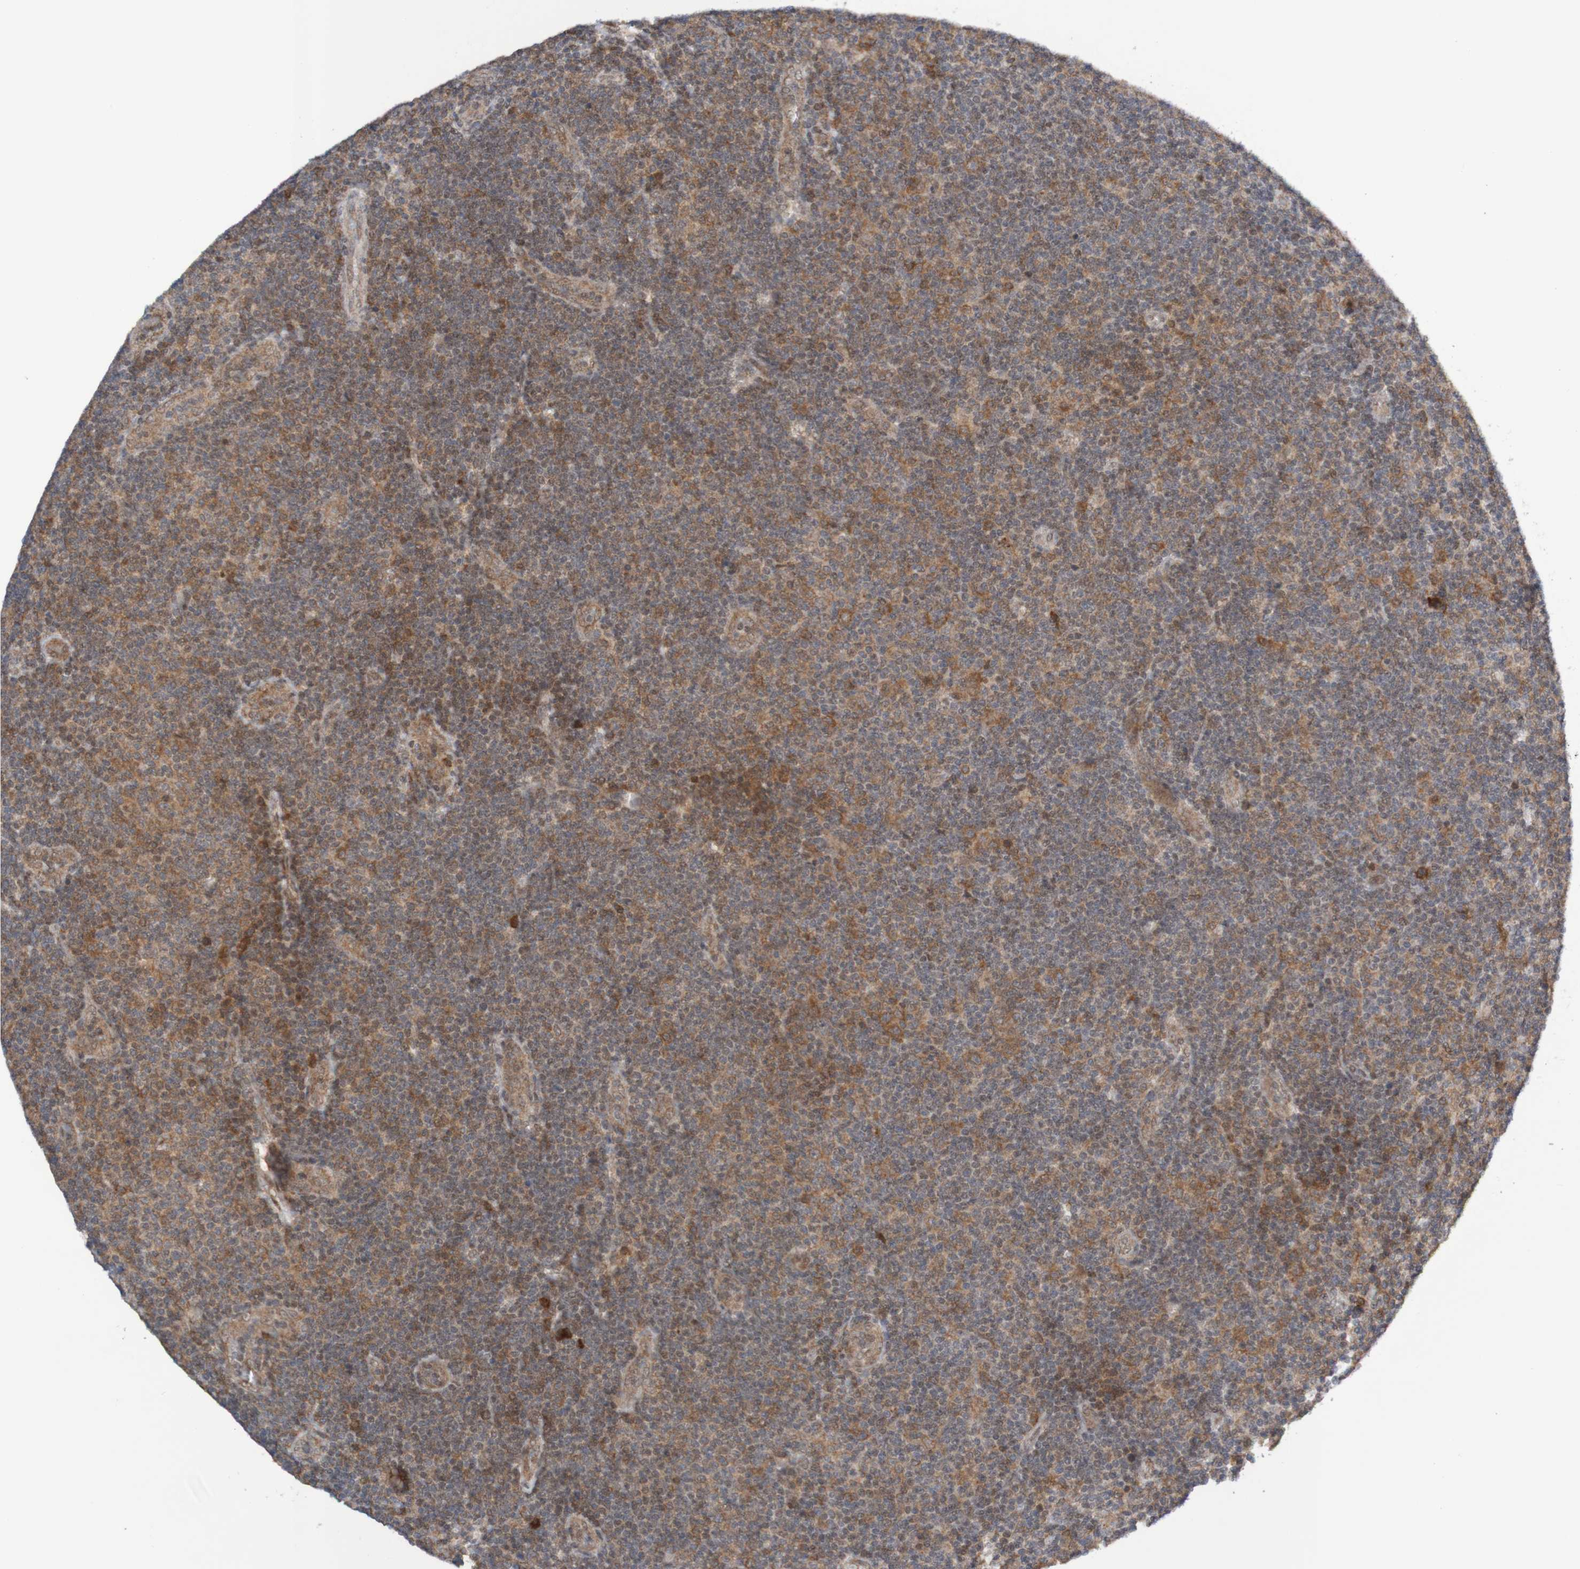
{"staining": {"intensity": "negative", "quantity": "none", "location": "none"}, "tissue": "lymphoma", "cell_type": "Tumor cells", "image_type": "cancer", "snomed": [{"axis": "morphology", "description": "Malignant lymphoma, non-Hodgkin's type, Low grade"}, {"axis": "topography", "description": "Lymph node"}], "caption": "Histopathology image shows no significant protein staining in tumor cells of lymphoma.", "gene": "ITLN1", "patient": {"sex": "male", "age": 83}}